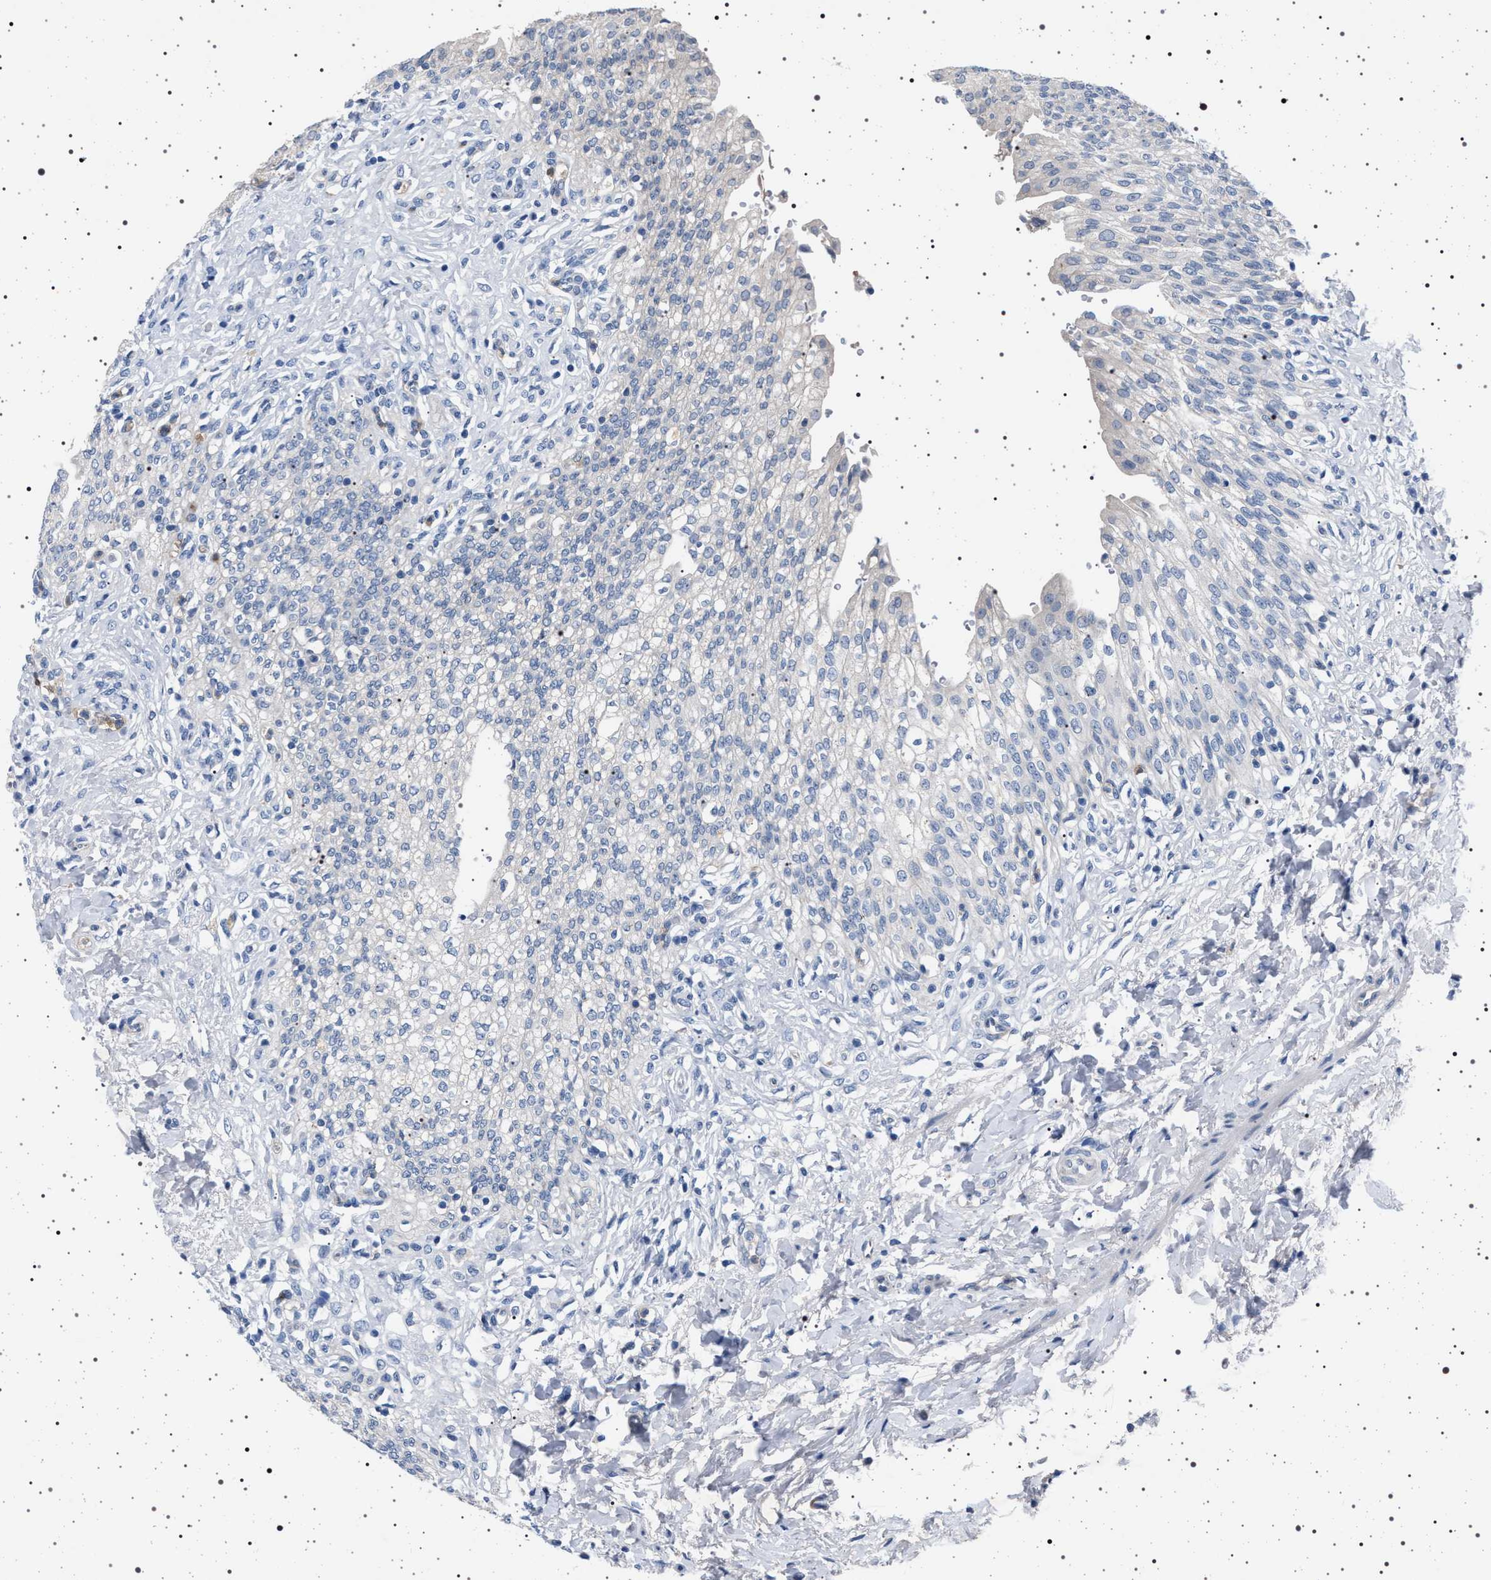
{"staining": {"intensity": "negative", "quantity": "none", "location": "none"}, "tissue": "urinary bladder", "cell_type": "Urothelial cells", "image_type": "normal", "snomed": [{"axis": "morphology", "description": "Urothelial carcinoma, High grade"}, {"axis": "topography", "description": "Urinary bladder"}], "caption": "Urinary bladder was stained to show a protein in brown. There is no significant expression in urothelial cells. (DAB IHC, high magnification).", "gene": "NAT9", "patient": {"sex": "male", "age": 46}}